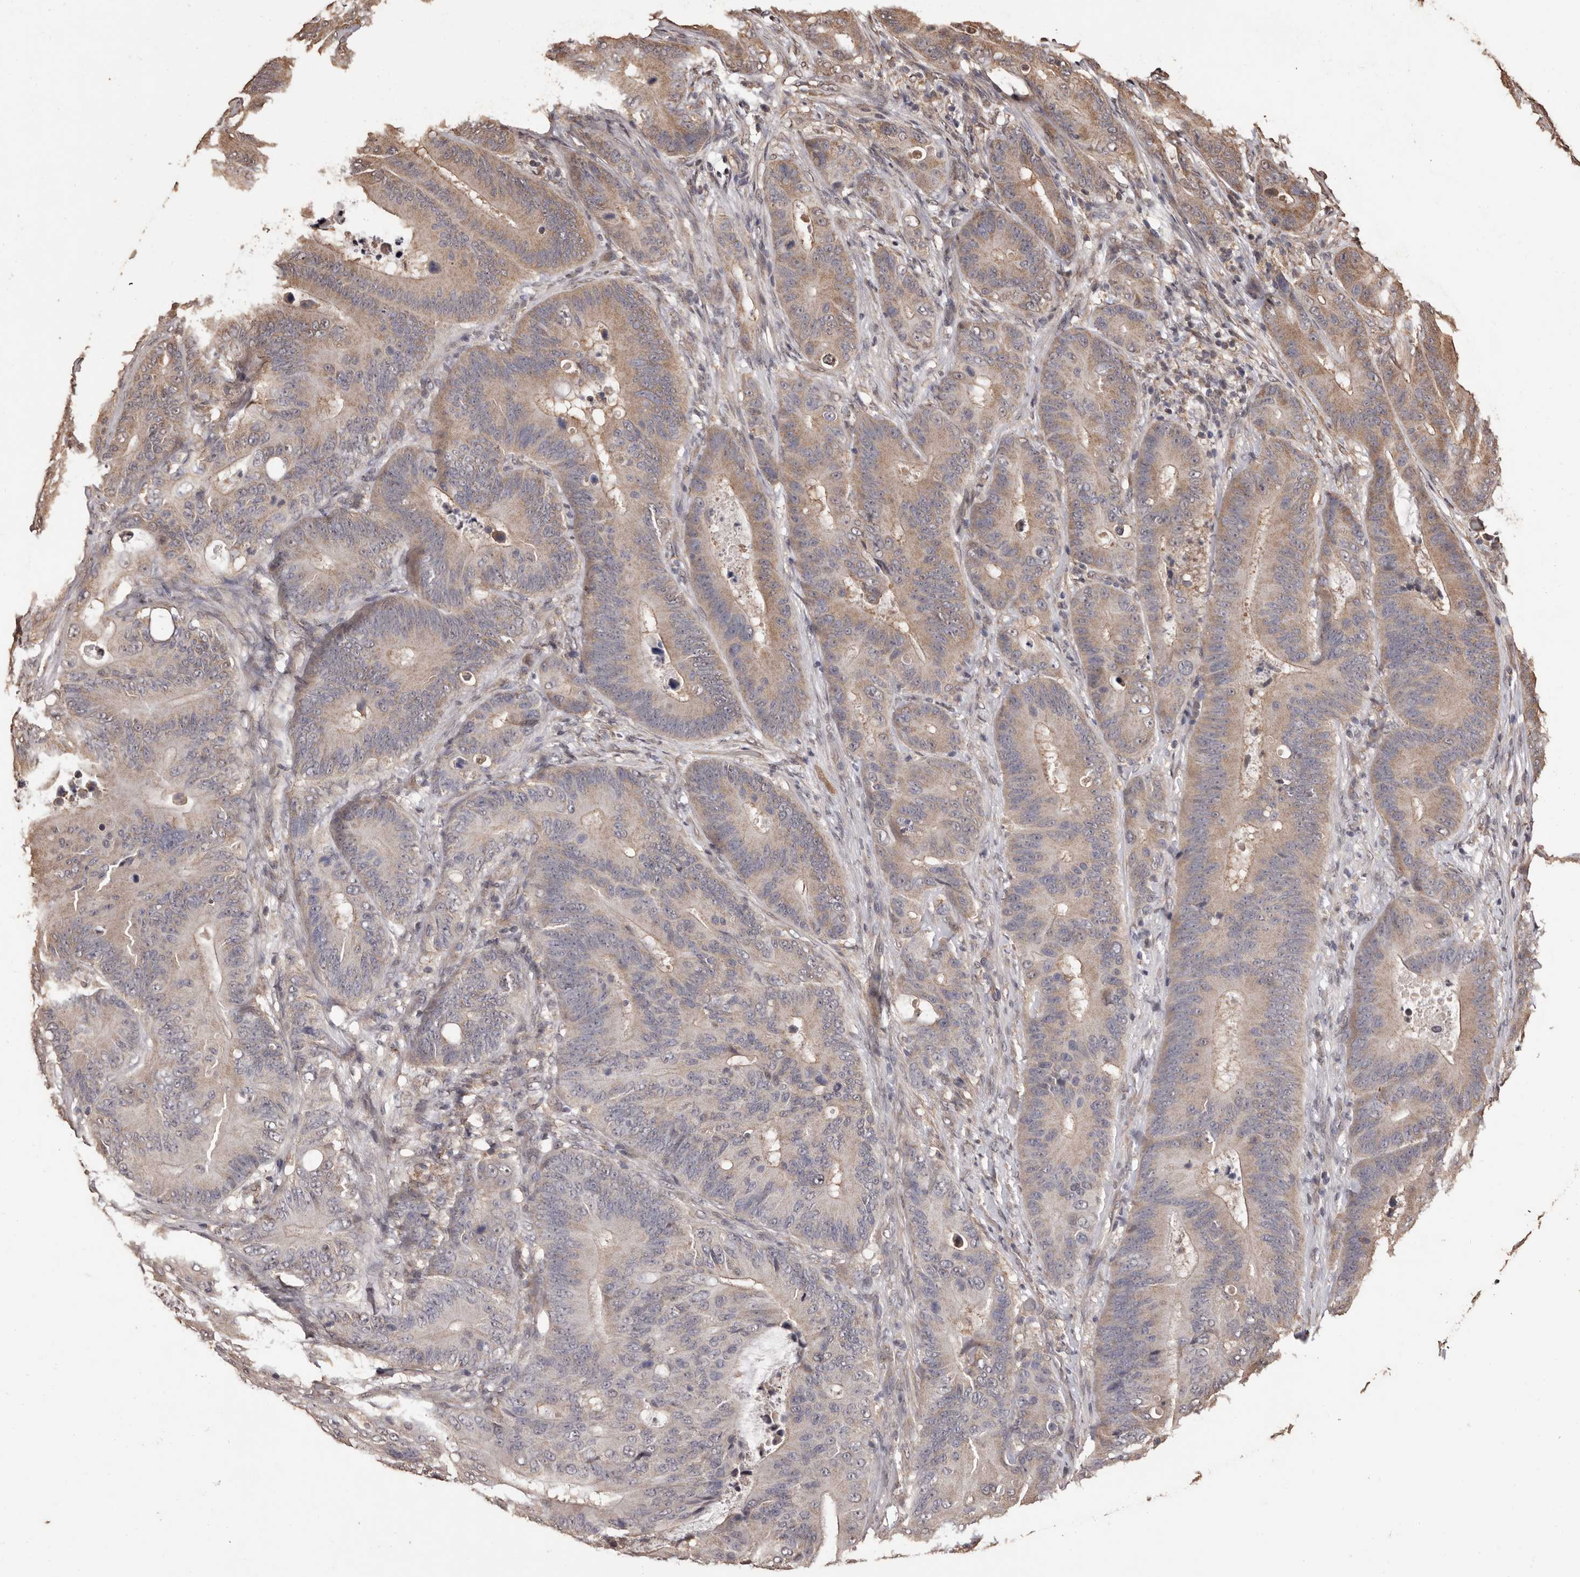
{"staining": {"intensity": "moderate", "quantity": "25%-75%", "location": "cytoplasmic/membranous"}, "tissue": "colorectal cancer", "cell_type": "Tumor cells", "image_type": "cancer", "snomed": [{"axis": "morphology", "description": "Adenocarcinoma, NOS"}, {"axis": "topography", "description": "Colon"}], "caption": "Human adenocarcinoma (colorectal) stained with a brown dye demonstrates moderate cytoplasmic/membranous positive expression in about 25%-75% of tumor cells.", "gene": "NAV1", "patient": {"sex": "male", "age": 83}}